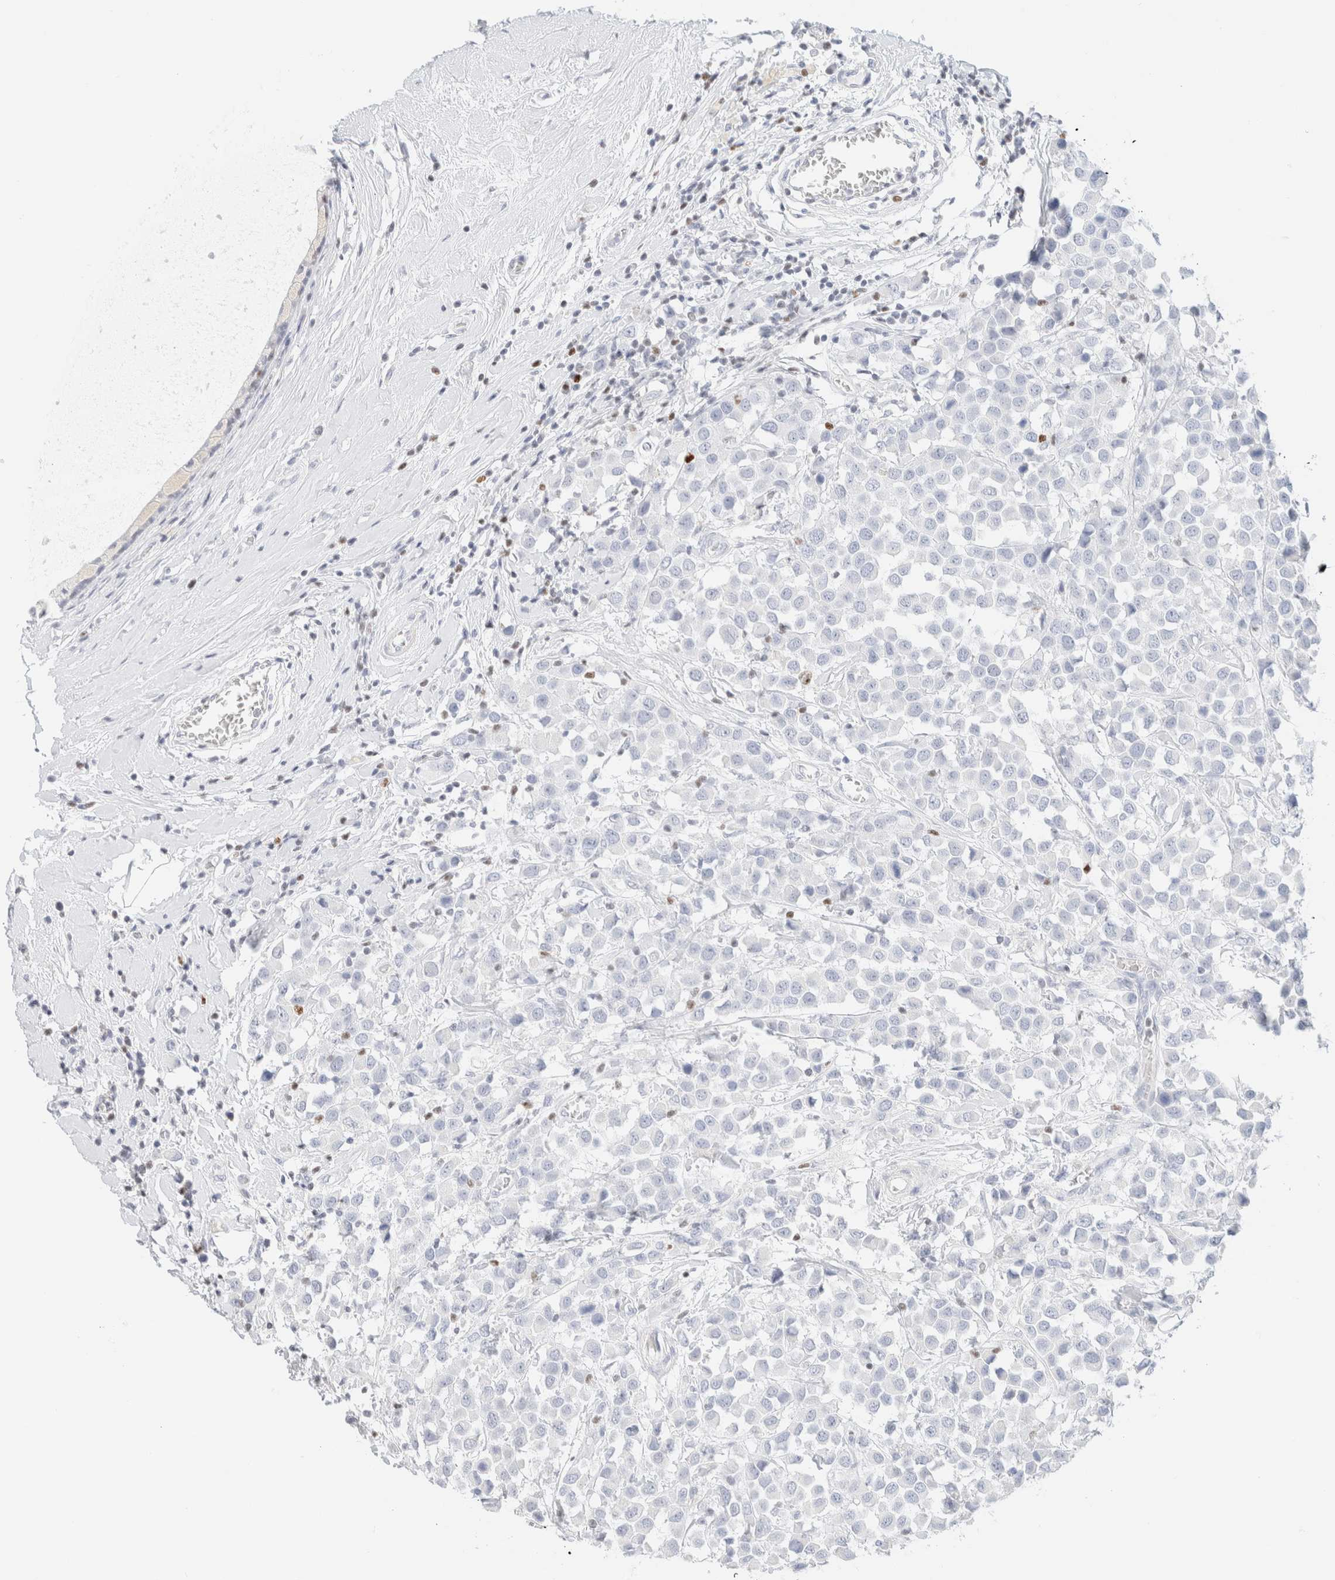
{"staining": {"intensity": "negative", "quantity": "none", "location": "none"}, "tissue": "breast cancer", "cell_type": "Tumor cells", "image_type": "cancer", "snomed": [{"axis": "morphology", "description": "Duct carcinoma"}, {"axis": "topography", "description": "Breast"}], "caption": "An immunohistochemistry image of intraductal carcinoma (breast) is shown. There is no staining in tumor cells of intraductal carcinoma (breast).", "gene": "IKZF3", "patient": {"sex": "female", "age": 61}}